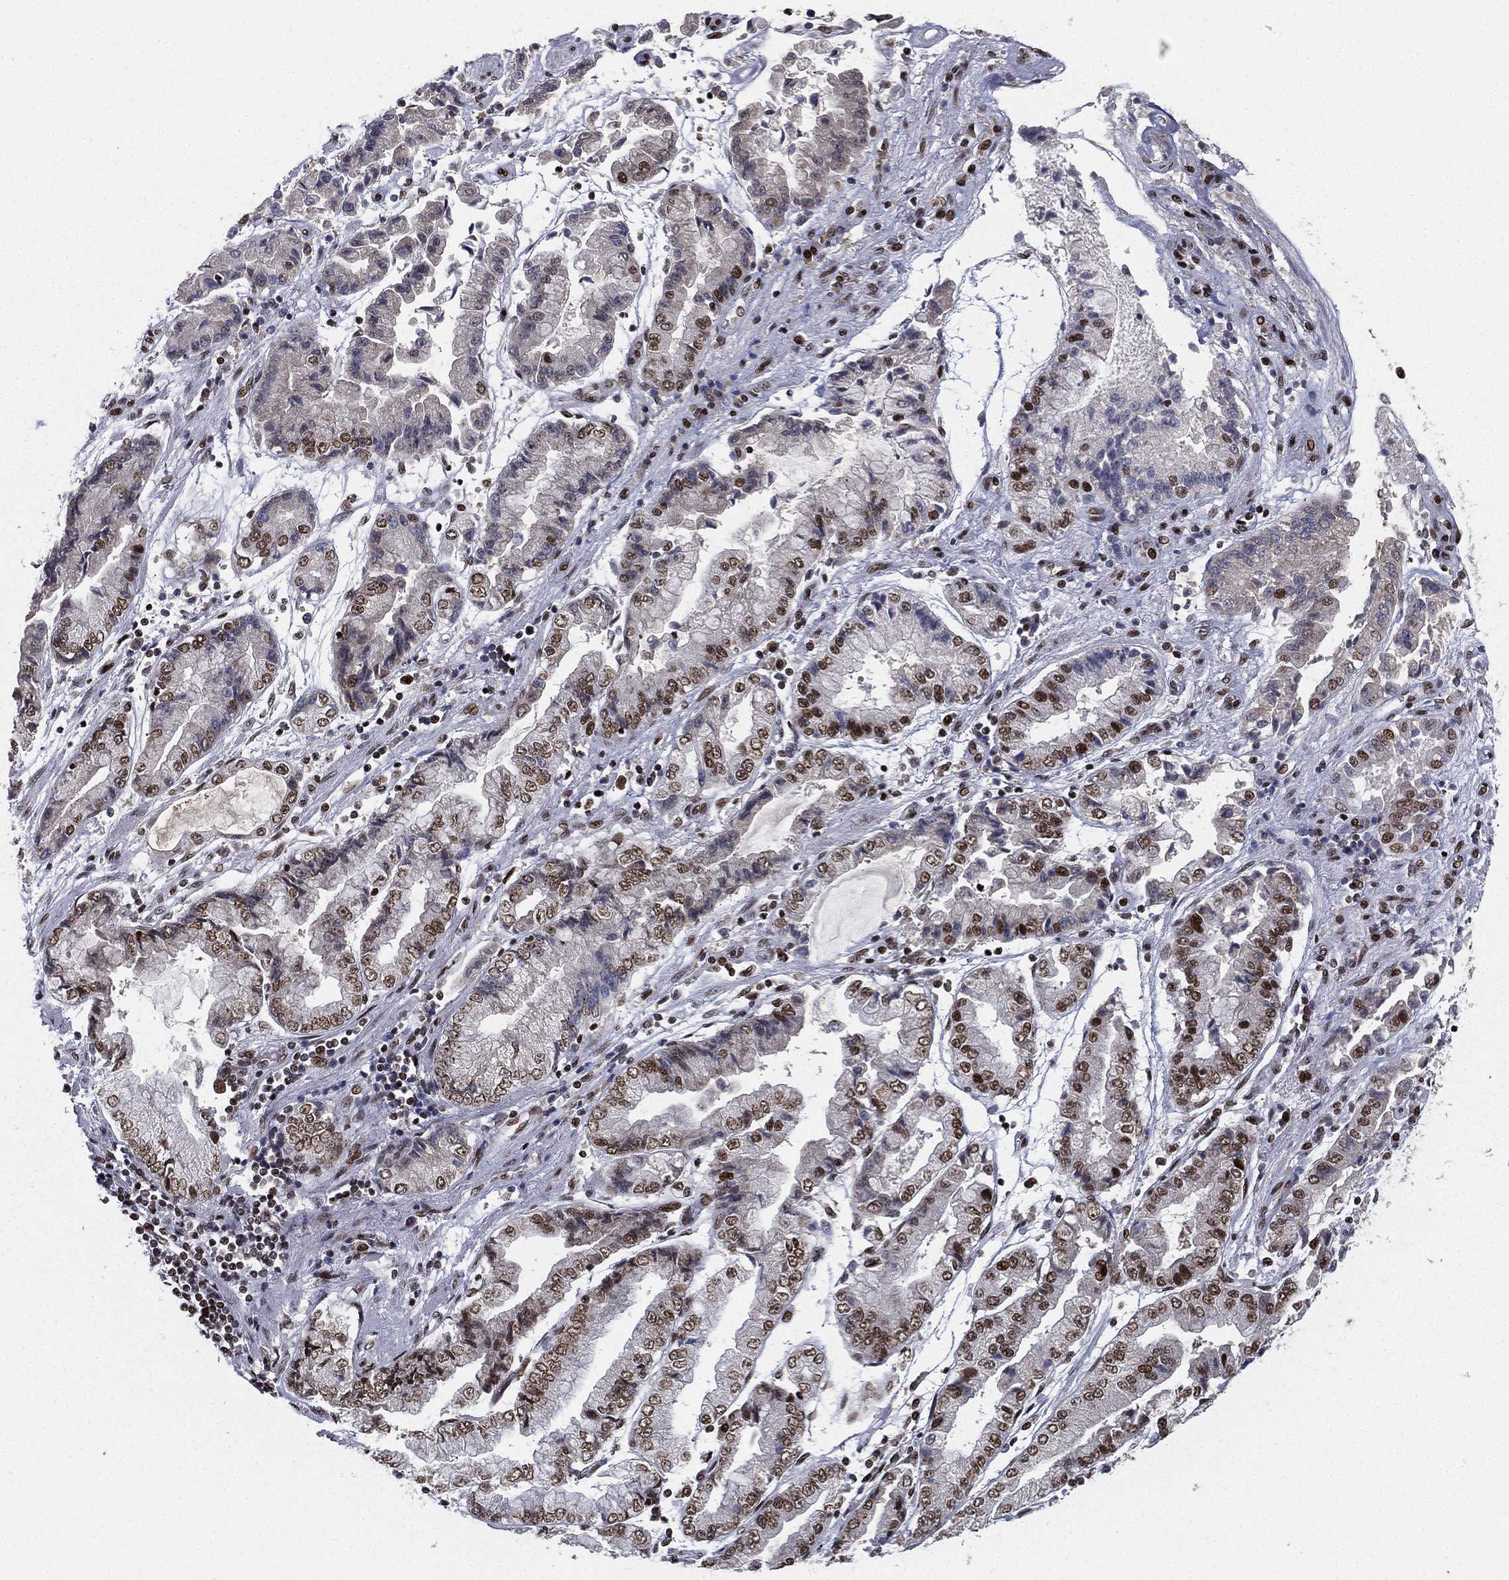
{"staining": {"intensity": "strong", "quantity": "<25%", "location": "nuclear"}, "tissue": "stomach cancer", "cell_type": "Tumor cells", "image_type": "cancer", "snomed": [{"axis": "morphology", "description": "Adenocarcinoma, NOS"}, {"axis": "topography", "description": "Stomach, upper"}], "caption": "This photomicrograph shows stomach cancer stained with immunohistochemistry (IHC) to label a protein in brown. The nuclear of tumor cells show strong positivity for the protein. Nuclei are counter-stained blue.", "gene": "RTF1", "patient": {"sex": "female", "age": 74}}